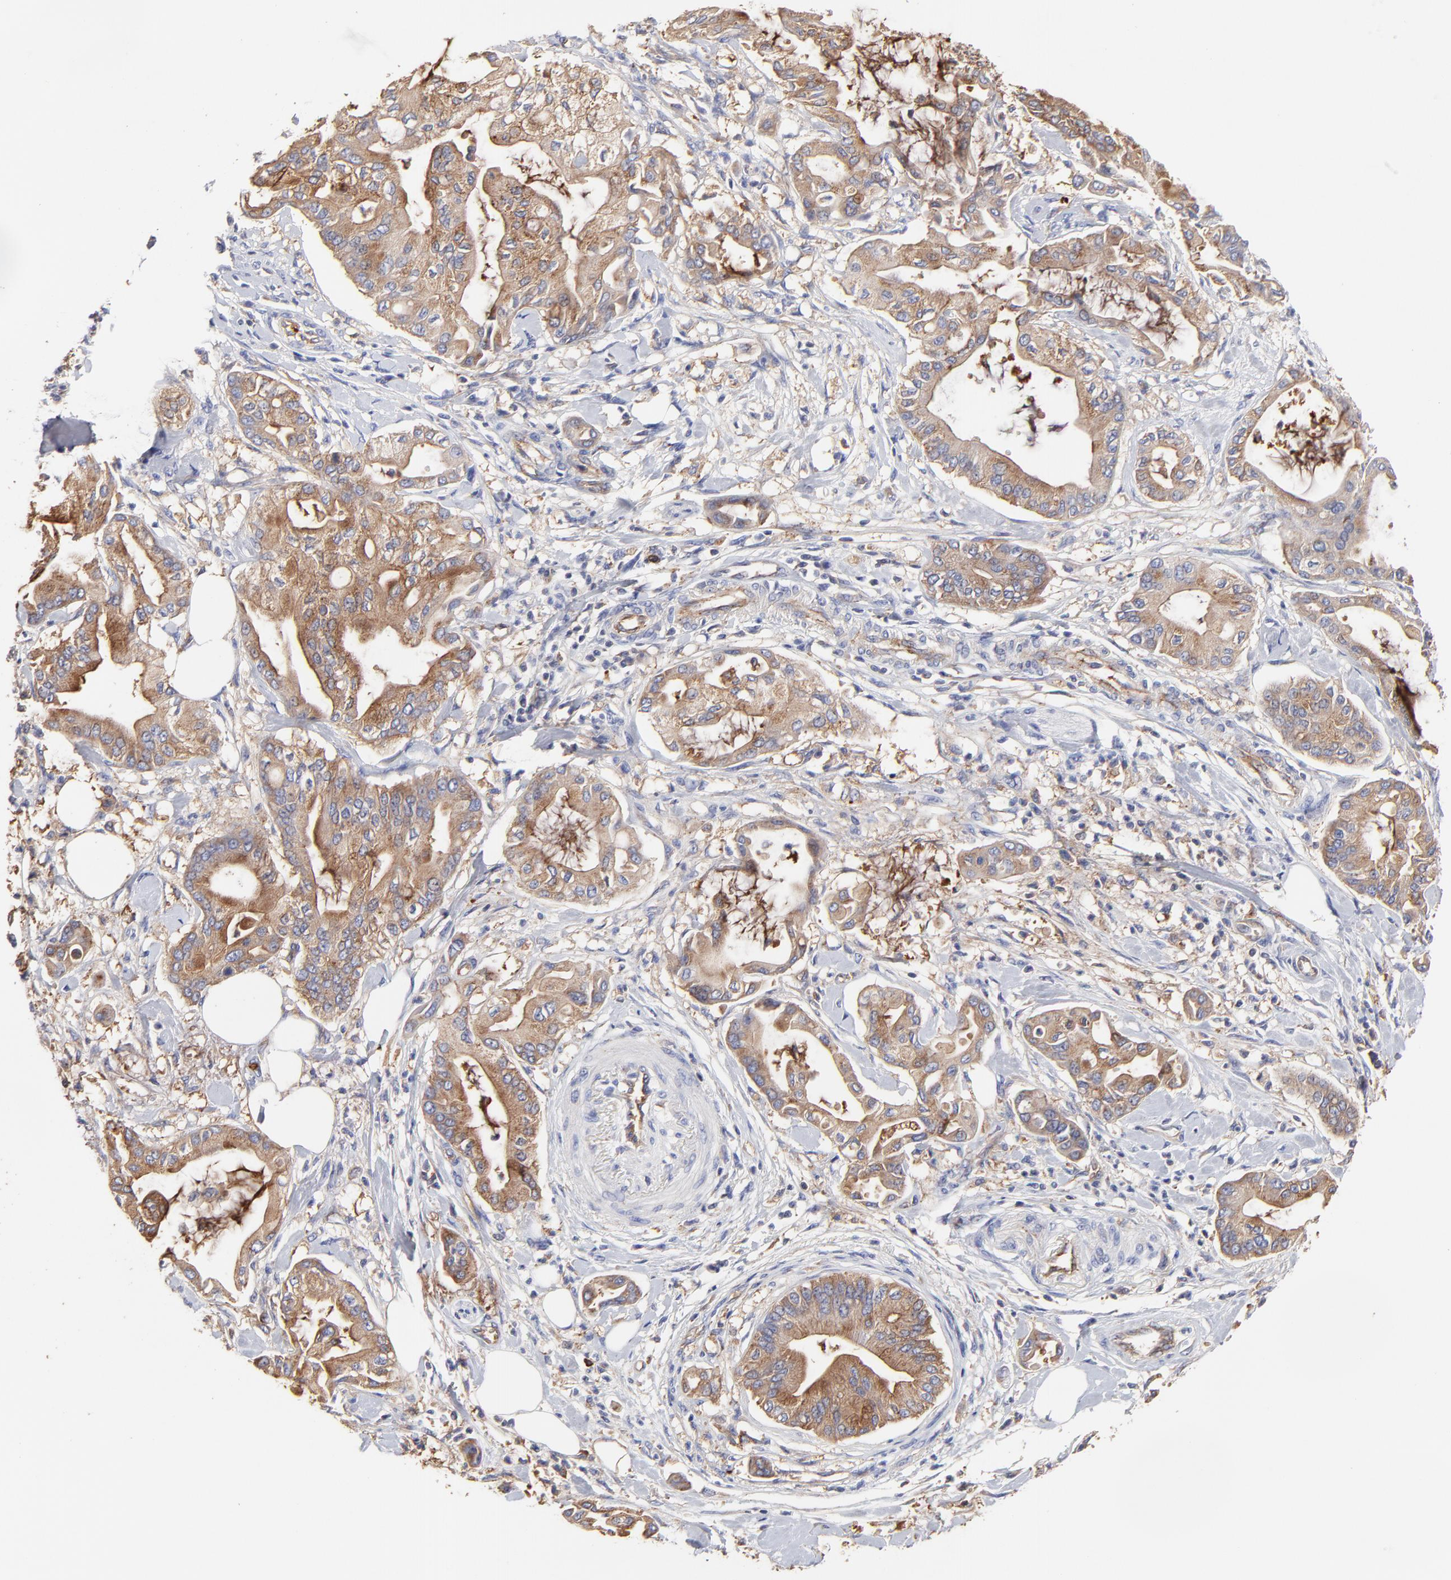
{"staining": {"intensity": "moderate", "quantity": ">75%", "location": "cytoplasmic/membranous"}, "tissue": "pancreatic cancer", "cell_type": "Tumor cells", "image_type": "cancer", "snomed": [{"axis": "morphology", "description": "Adenocarcinoma, NOS"}, {"axis": "morphology", "description": "Adenocarcinoma, metastatic, NOS"}, {"axis": "topography", "description": "Lymph node"}, {"axis": "topography", "description": "Pancreas"}, {"axis": "topography", "description": "Duodenum"}], "caption": "Immunohistochemistry (IHC) image of human pancreatic cancer stained for a protein (brown), which demonstrates medium levels of moderate cytoplasmic/membranous positivity in about >75% of tumor cells.", "gene": "CD2AP", "patient": {"sex": "female", "age": 64}}